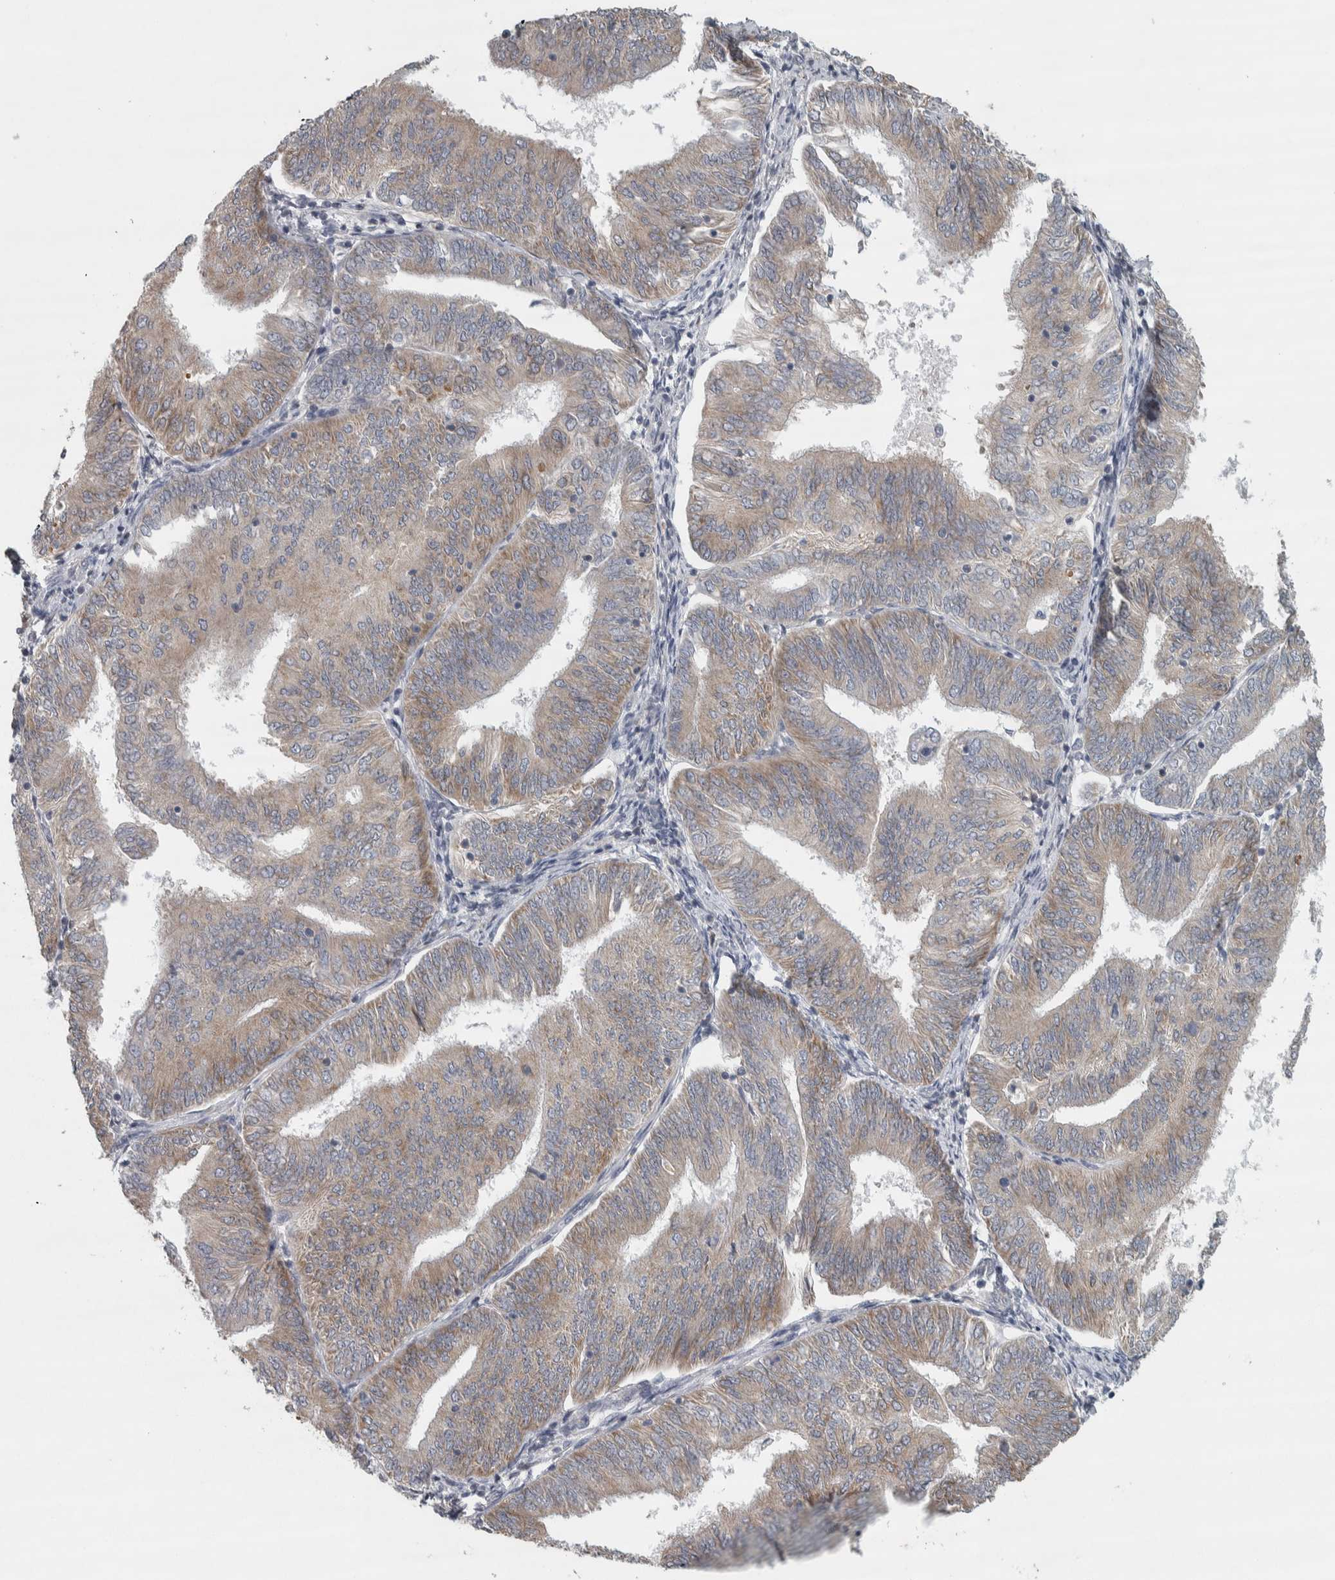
{"staining": {"intensity": "weak", "quantity": ">75%", "location": "cytoplasmic/membranous"}, "tissue": "endometrial cancer", "cell_type": "Tumor cells", "image_type": "cancer", "snomed": [{"axis": "morphology", "description": "Adenocarcinoma, NOS"}, {"axis": "topography", "description": "Endometrium"}], "caption": "IHC photomicrograph of neoplastic tissue: endometrial cancer stained using immunohistochemistry (IHC) exhibits low levels of weak protein expression localized specifically in the cytoplasmic/membranous of tumor cells, appearing as a cytoplasmic/membranous brown color.", "gene": "SIGMAR1", "patient": {"sex": "female", "age": 58}}